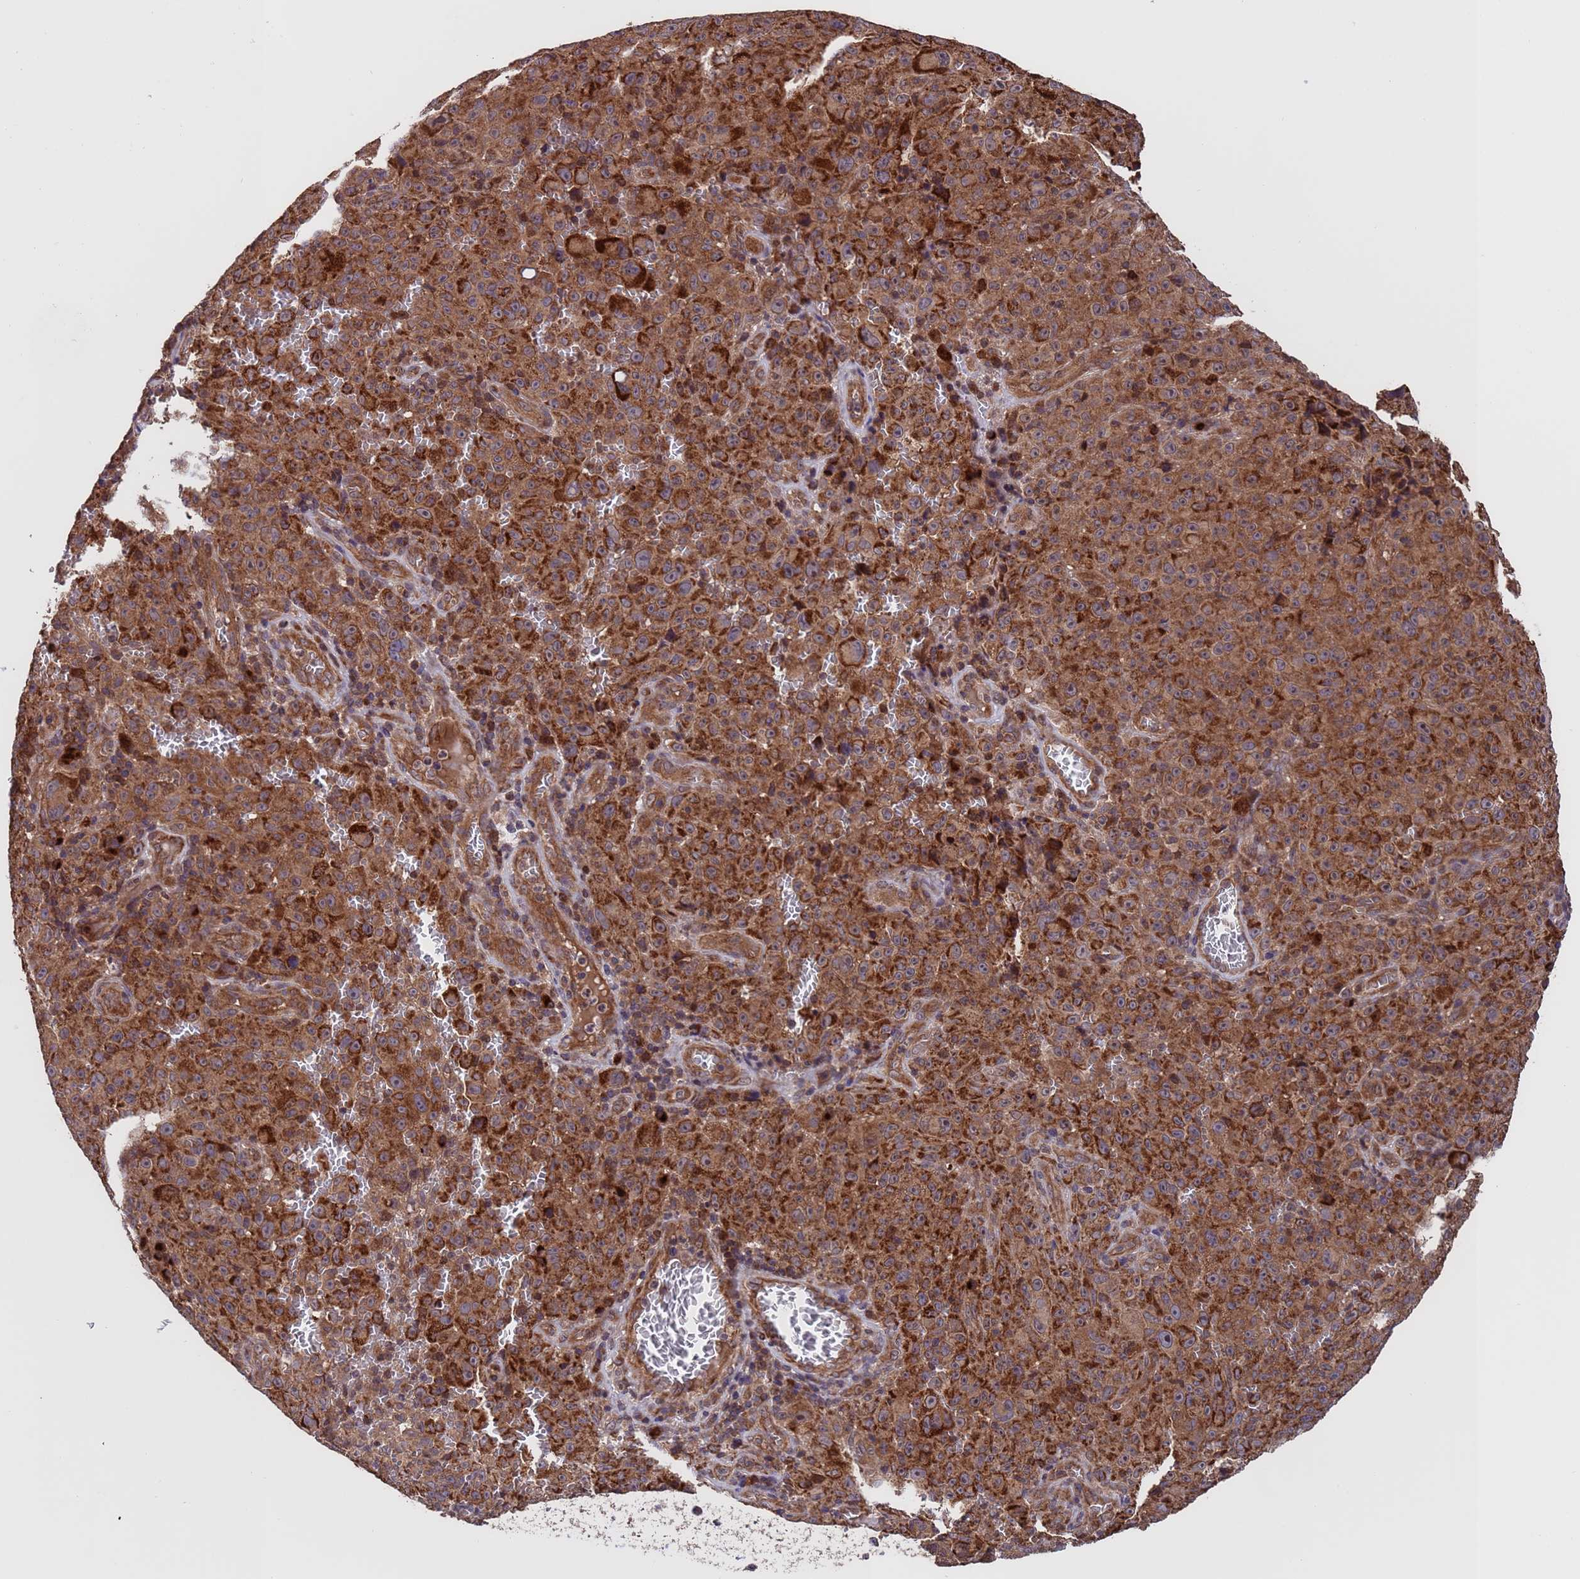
{"staining": {"intensity": "strong", "quantity": ">75%", "location": "cytoplasmic/membranous"}, "tissue": "melanoma", "cell_type": "Tumor cells", "image_type": "cancer", "snomed": [{"axis": "morphology", "description": "Malignant melanoma, NOS"}, {"axis": "topography", "description": "Skin"}], "caption": "Tumor cells exhibit high levels of strong cytoplasmic/membranous expression in approximately >75% of cells in malignant melanoma. (brown staining indicates protein expression, while blue staining denotes nuclei).", "gene": "TSR3", "patient": {"sex": "female", "age": 82}}